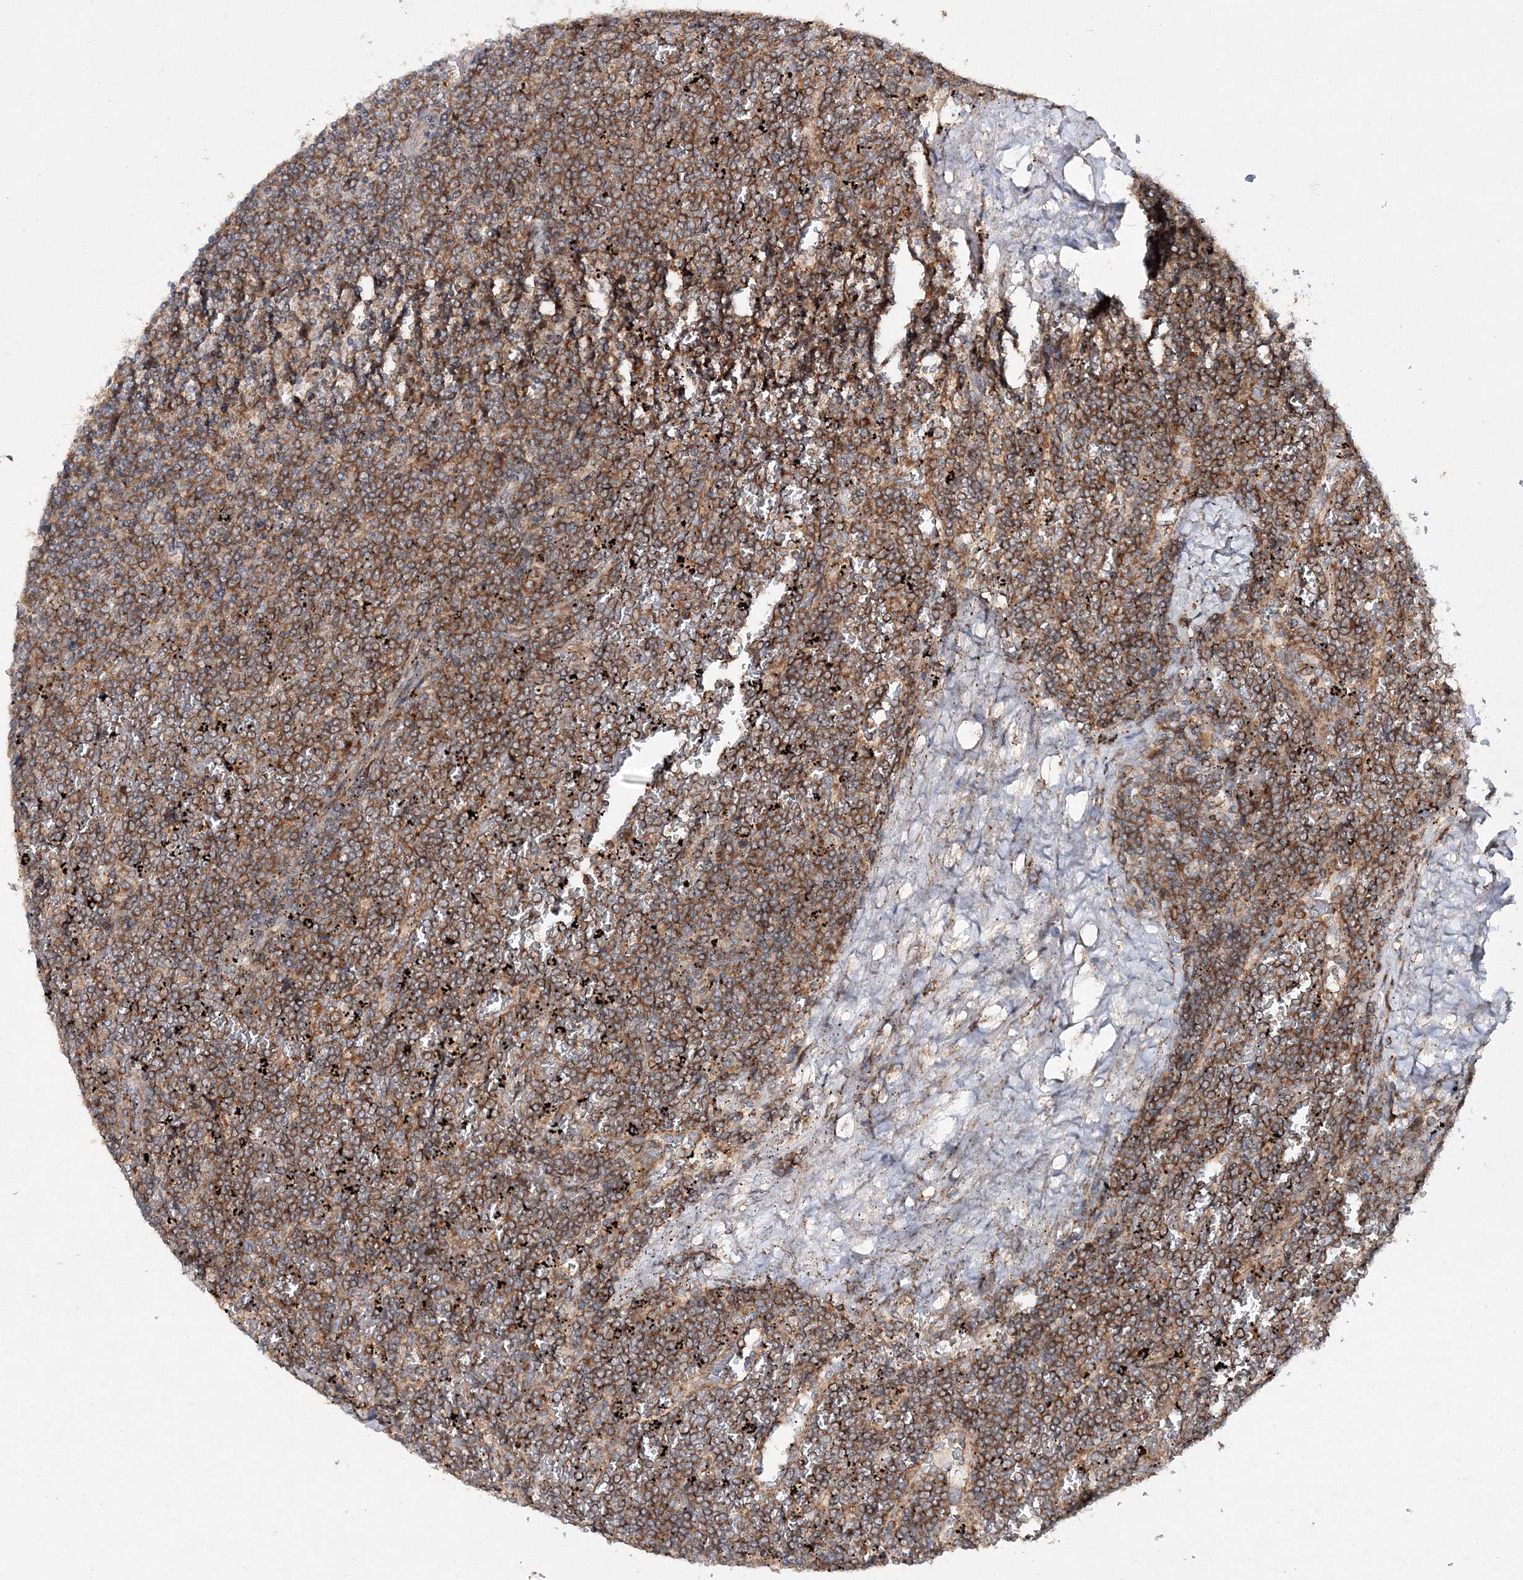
{"staining": {"intensity": "moderate", "quantity": ">75%", "location": "cytoplasmic/membranous"}, "tissue": "lymphoma", "cell_type": "Tumor cells", "image_type": "cancer", "snomed": [{"axis": "morphology", "description": "Malignant lymphoma, non-Hodgkin's type, Low grade"}, {"axis": "topography", "description": "Spleen"}], "caption": "Lymphoma was stained to show a protein in brown. There is medium levels of moderate cytoplasmic/membranous expression in approximately >75% of tumor cells.", "gene": "DNAJC13", "patient": {"sex": "female", "age": 19}}